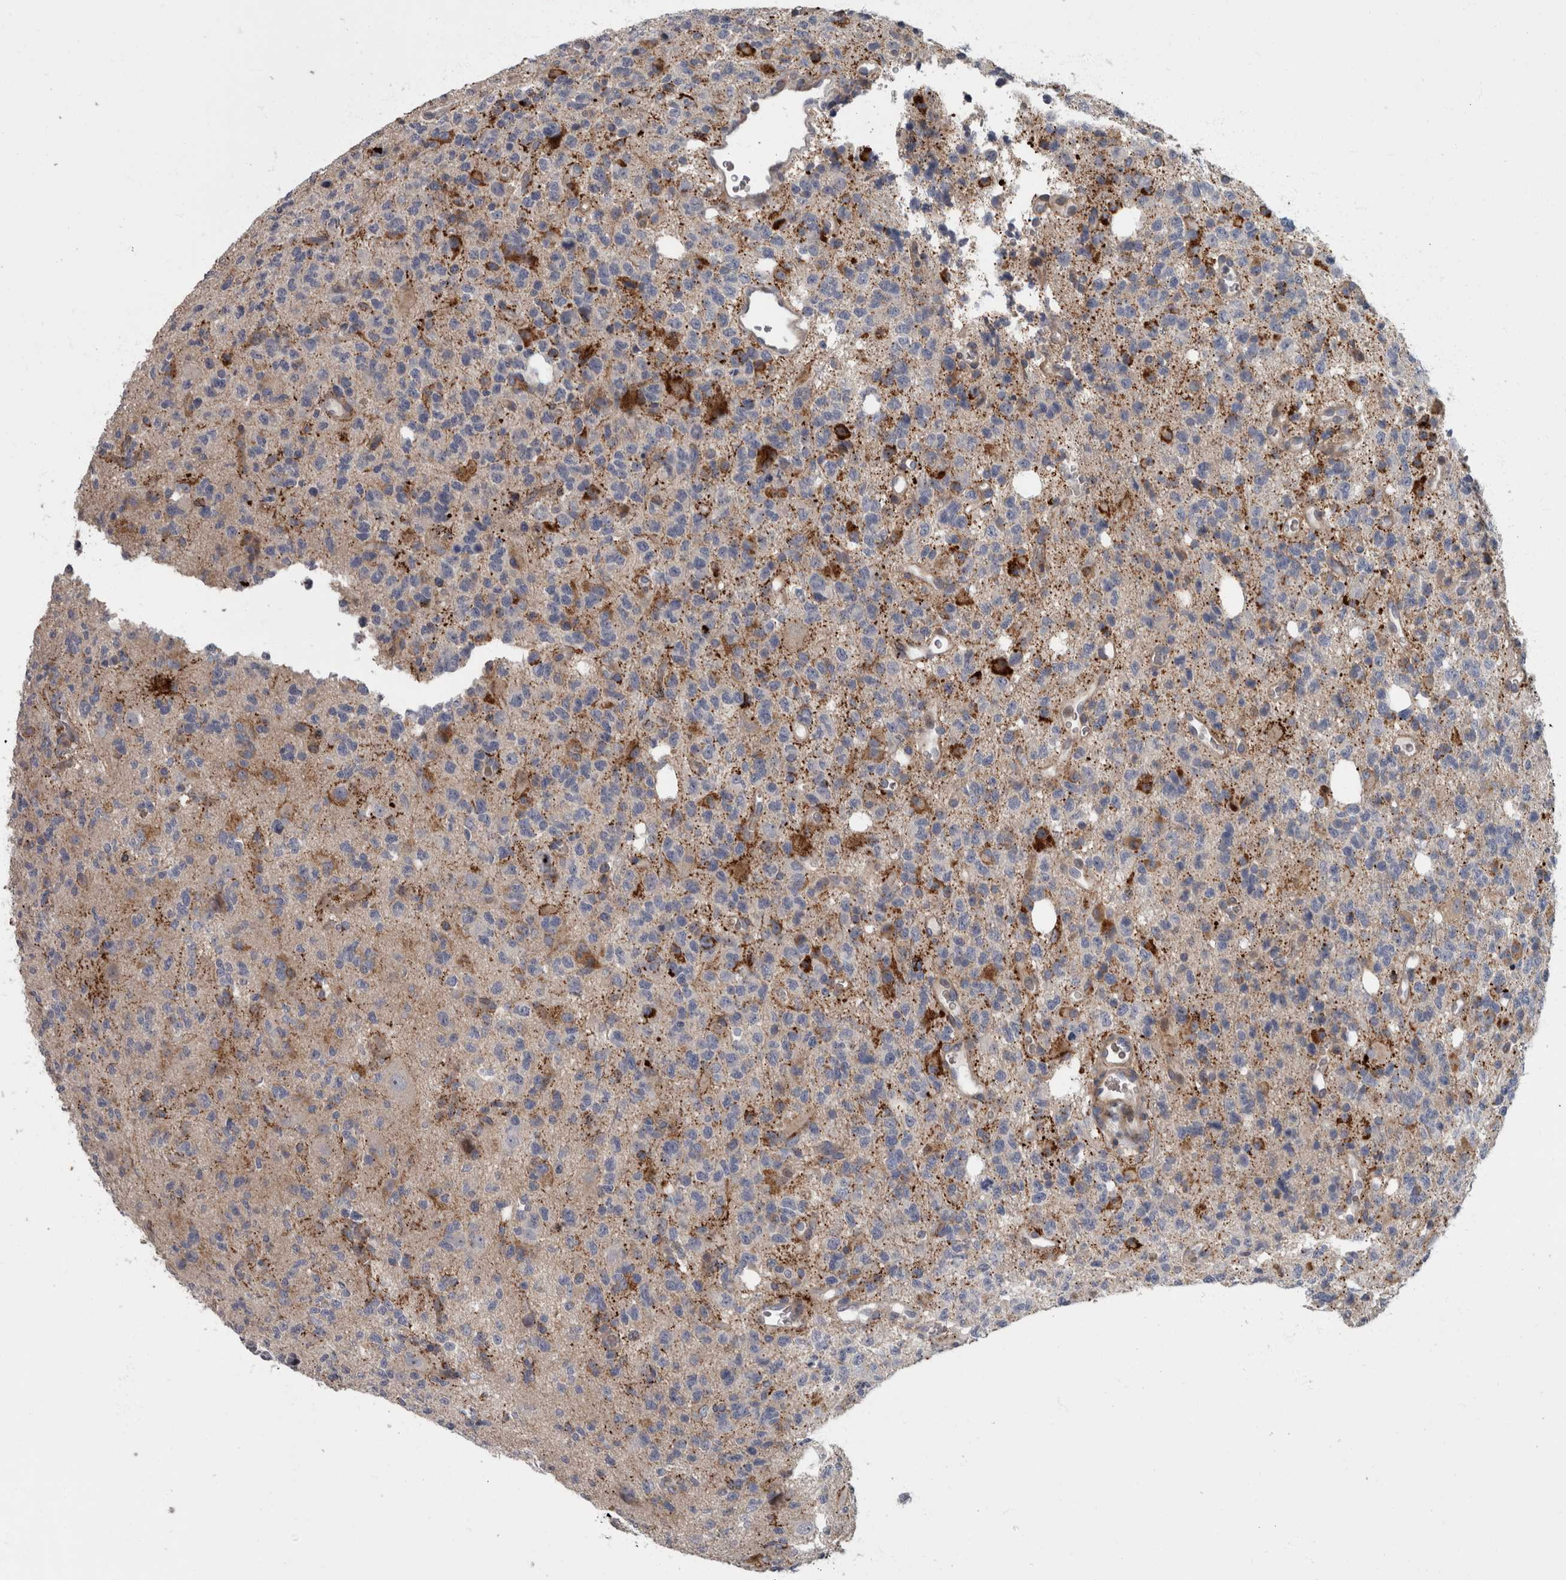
{"staining": {"intensity": "negative", "quantity": "none", "location": "none"}, "tissue": "glioma", "cell_type": "Tumor cells", "image_type": "cancer", "snomed": [{"axis": "morphology", "description": "Glioma, malignant, High grade"}, {"axis": "topography", "description": "Brain"}], "caption": "Tumor cells show no significant expression in glioma.", "gene": "CDC42BPG", "patient": {"sex": "female", "age": 62}}